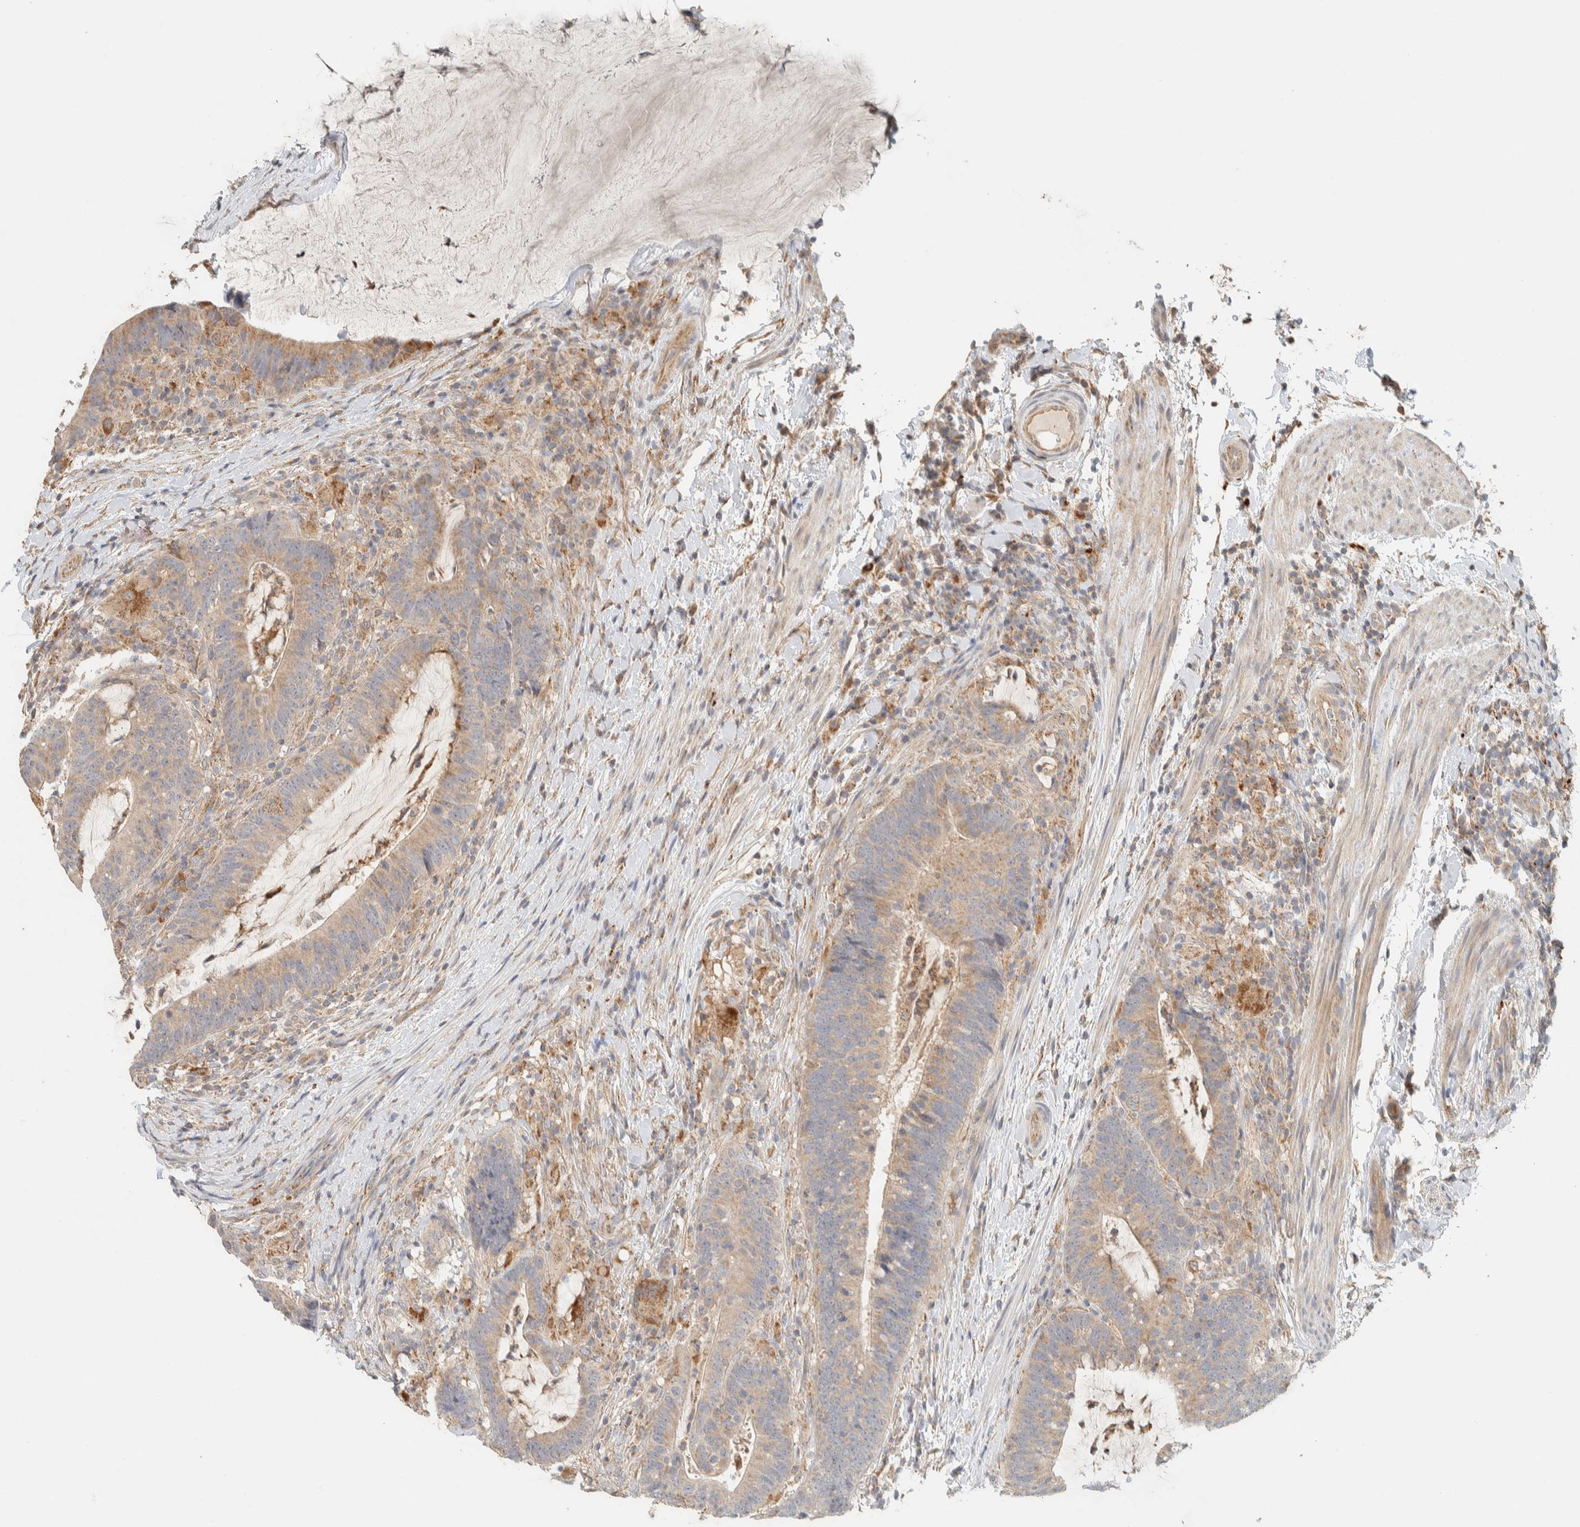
{"staining": {"intensity": "weak", "quantity": ">75%", "location": "cytoplasmic/membranous"}, "tissue": "colorectal cancer", "cell_type": "Tumor cells", "image_type": "cancer", "snomed": [{"axis": "morphology", "description": "Adenocarcinoma, NOS"}, {"axis": "topography", "description": "Colon"}], "caption": "Approximately >75% of tumor cells in human colorectal adenocarcinoma display weak cytoplasmic/membranous protein expression as visualized by brown immunohistochemical staining.", "gene": "PDE7B", "patient": {"sex": "female", "age": 66}}